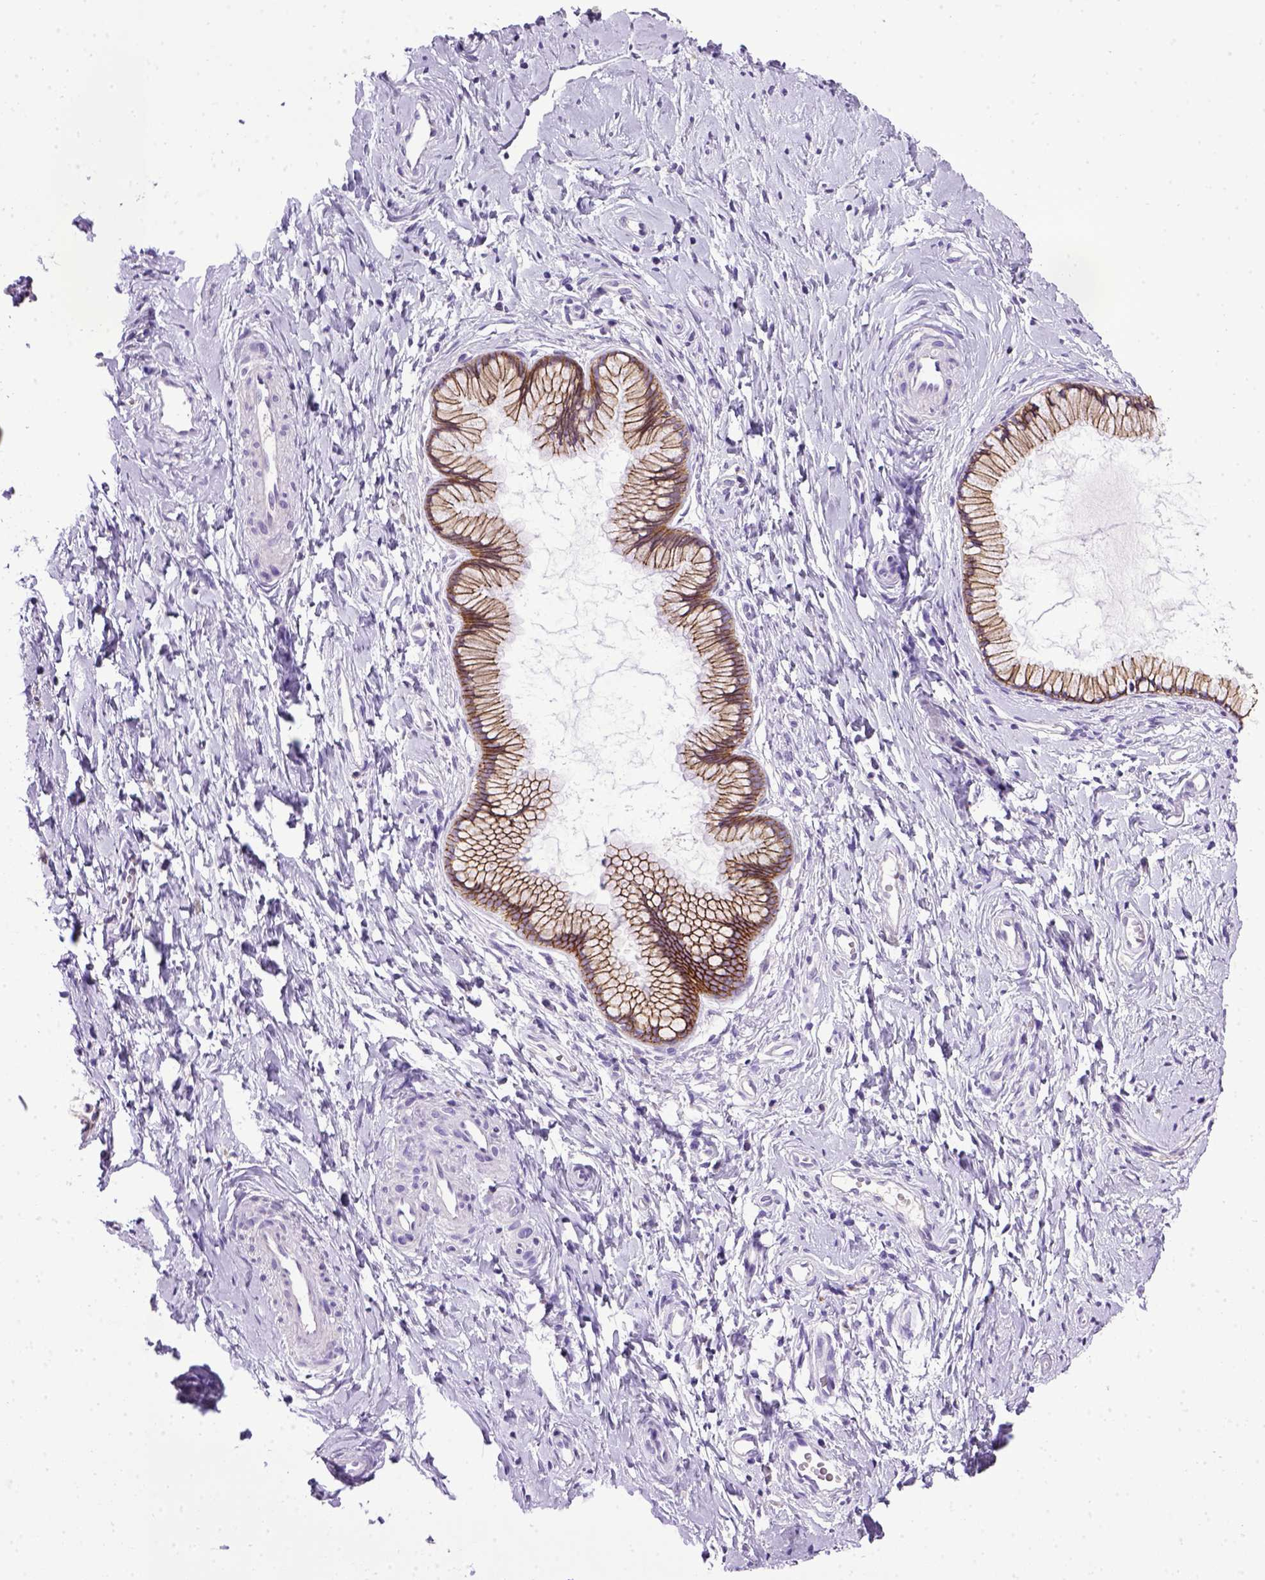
{"staining": {"intensity": "strong", "quantity": ">75%", "location": "cytoplasmic/membranous"}, "tissue": "cervix", "cell_type": "Glandular cells", "image_type": "normal", "snomed": [{"axis": "morphology", "description": "Normal tissue, NOS"}, {"axis": "topography", "description": "Cervix"}], "caption": "Approximately >75% of glandular cells in unremarkable human cervix show strong cytoplasmic/membranous protein expression as visualized by brown immunohistochemical staining.", "gene": "CDH1", "patient": {"sex": "female", "age": 40}}